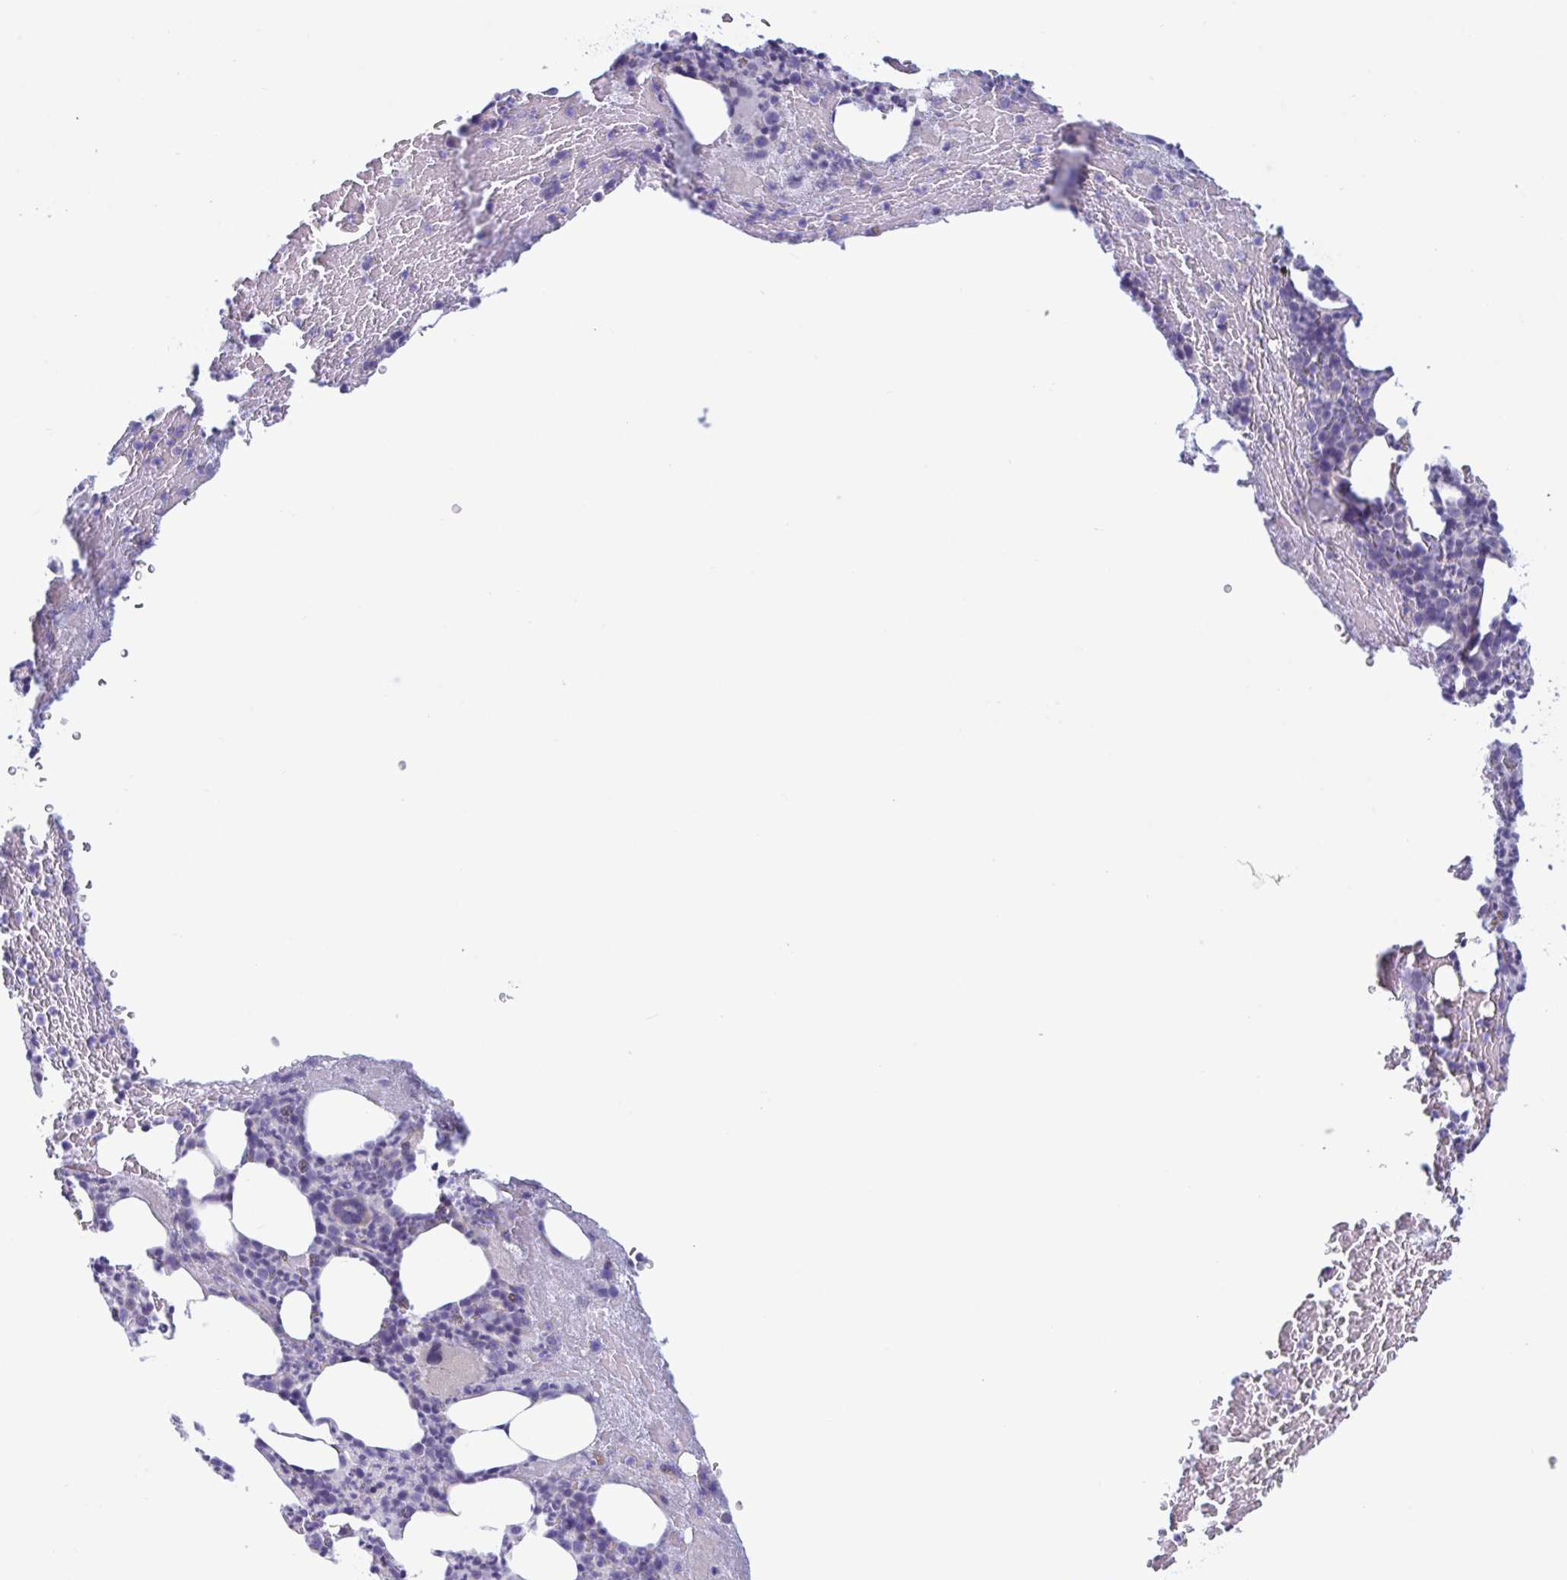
{"staining": {"intensity": "negative", "quantity": "none", "location": "none"}, "tissue": "bone marrow", "cell_type": "Hematopoietic cells", "image_type": "normal", "snomed": [{"axis": "morphology", "description": "Normal tissue, NOS"}, {"axis": "topography", "description": "Bone marrow"}], "caption": "High power microscopy photomicrograph of an IHC histopathology image of unremarkable bone marrow, revealing no significant staining in hematopoietic cells. (Brightfield microscopy of DAB IHC at high magnification).", "gene": "NAA30", "patient": {"sex": "female", "age": 59}}